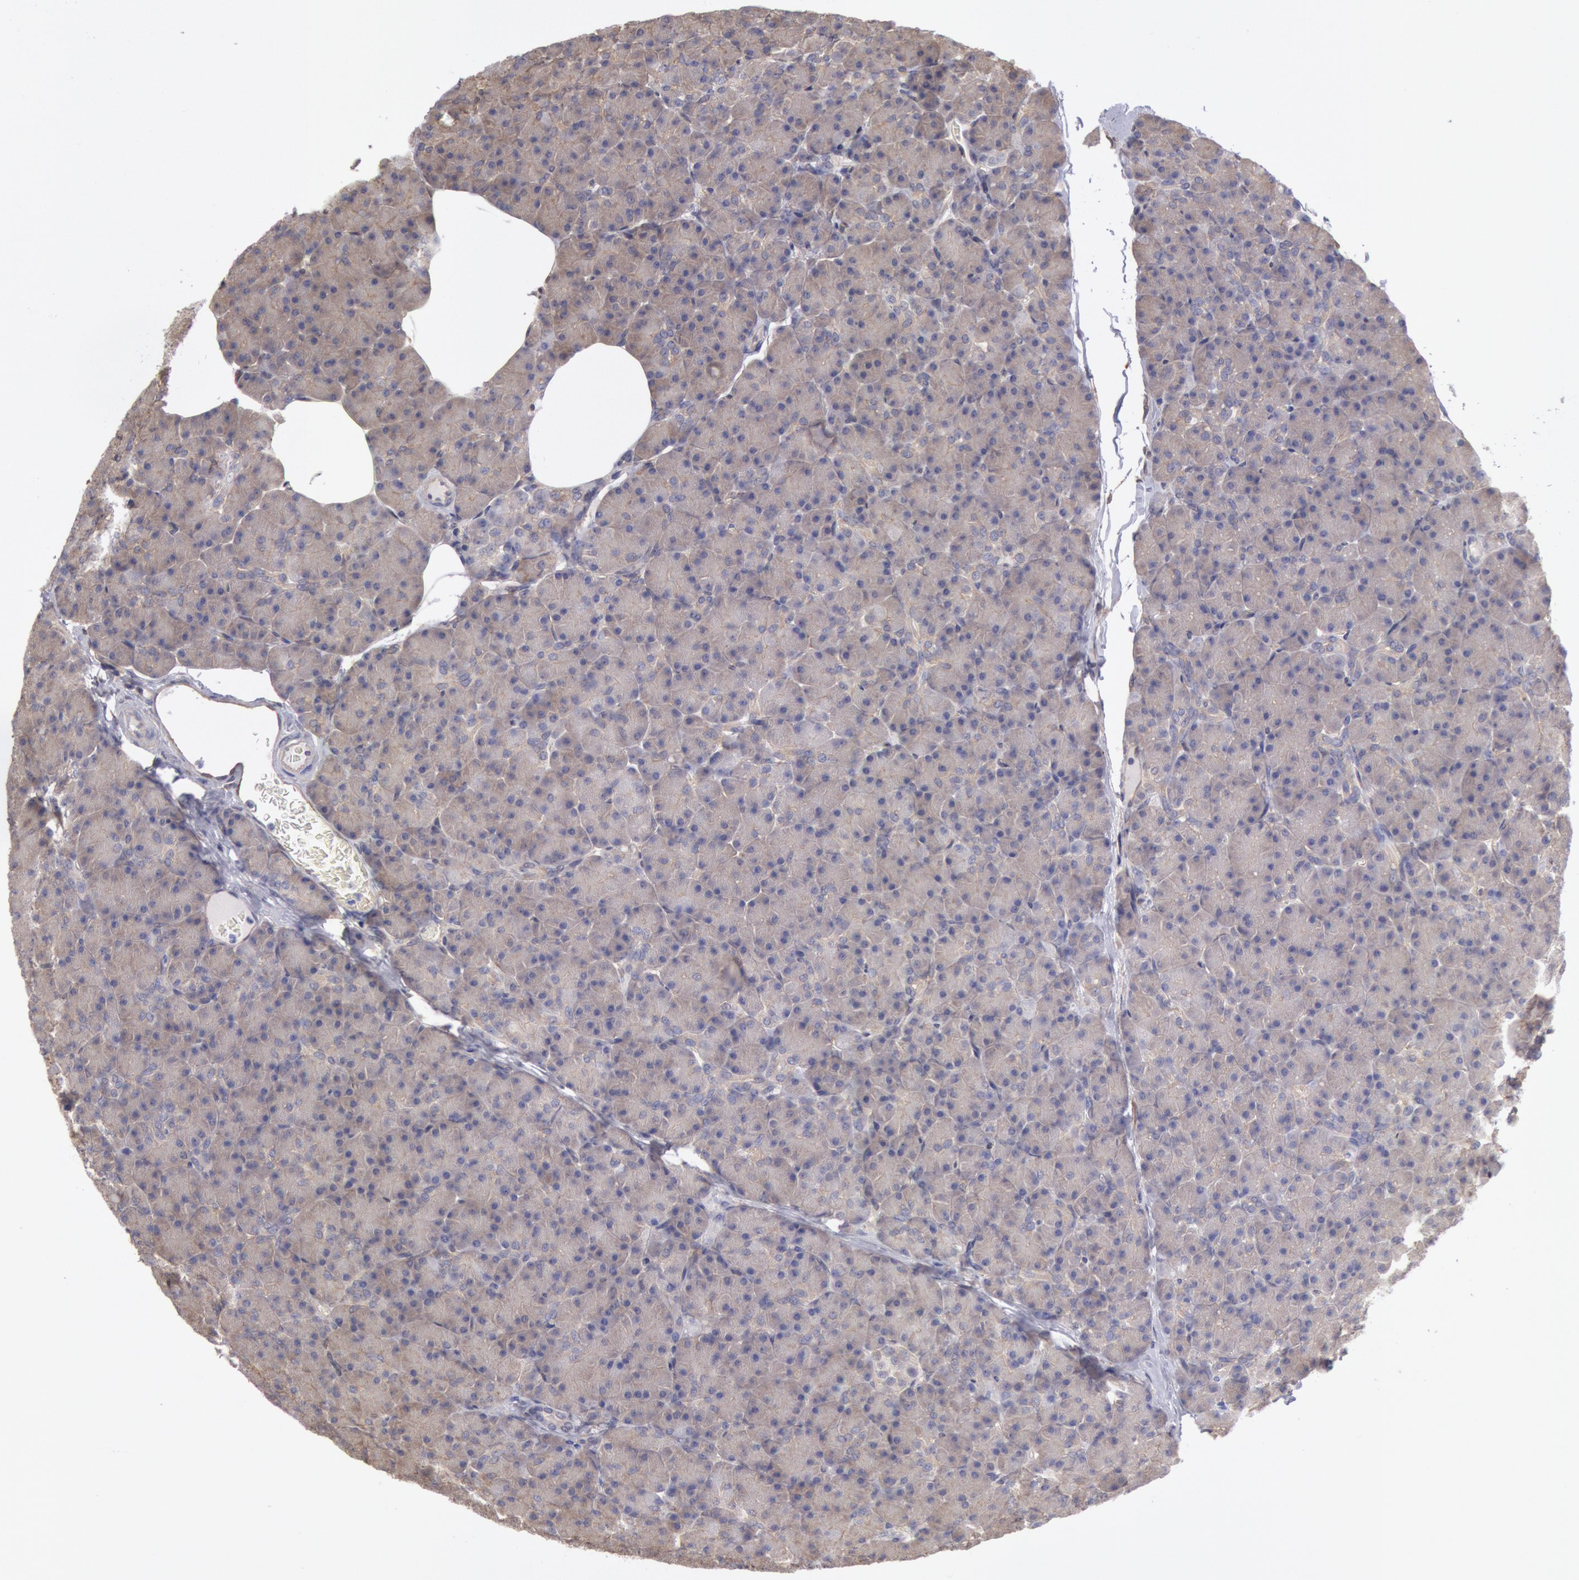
{"staining": {"intensity": "negative", "quantity": "none", "location": "none"}, "tissue": "pancreas", "cell_type": "Exocrine glandular cells", "image_type": "normal", "snomed": [{"axis": "morphology", "description": "Normal tissue, NOS"}, {"axis": "topography", "description": "Pancreas"}], "caption": "Protein analysis of benign pancreas shows no significant positivity in exocrine glandular cells.", "gene": "CCDC50", "patient": {"sex": "female", "age": 43}}